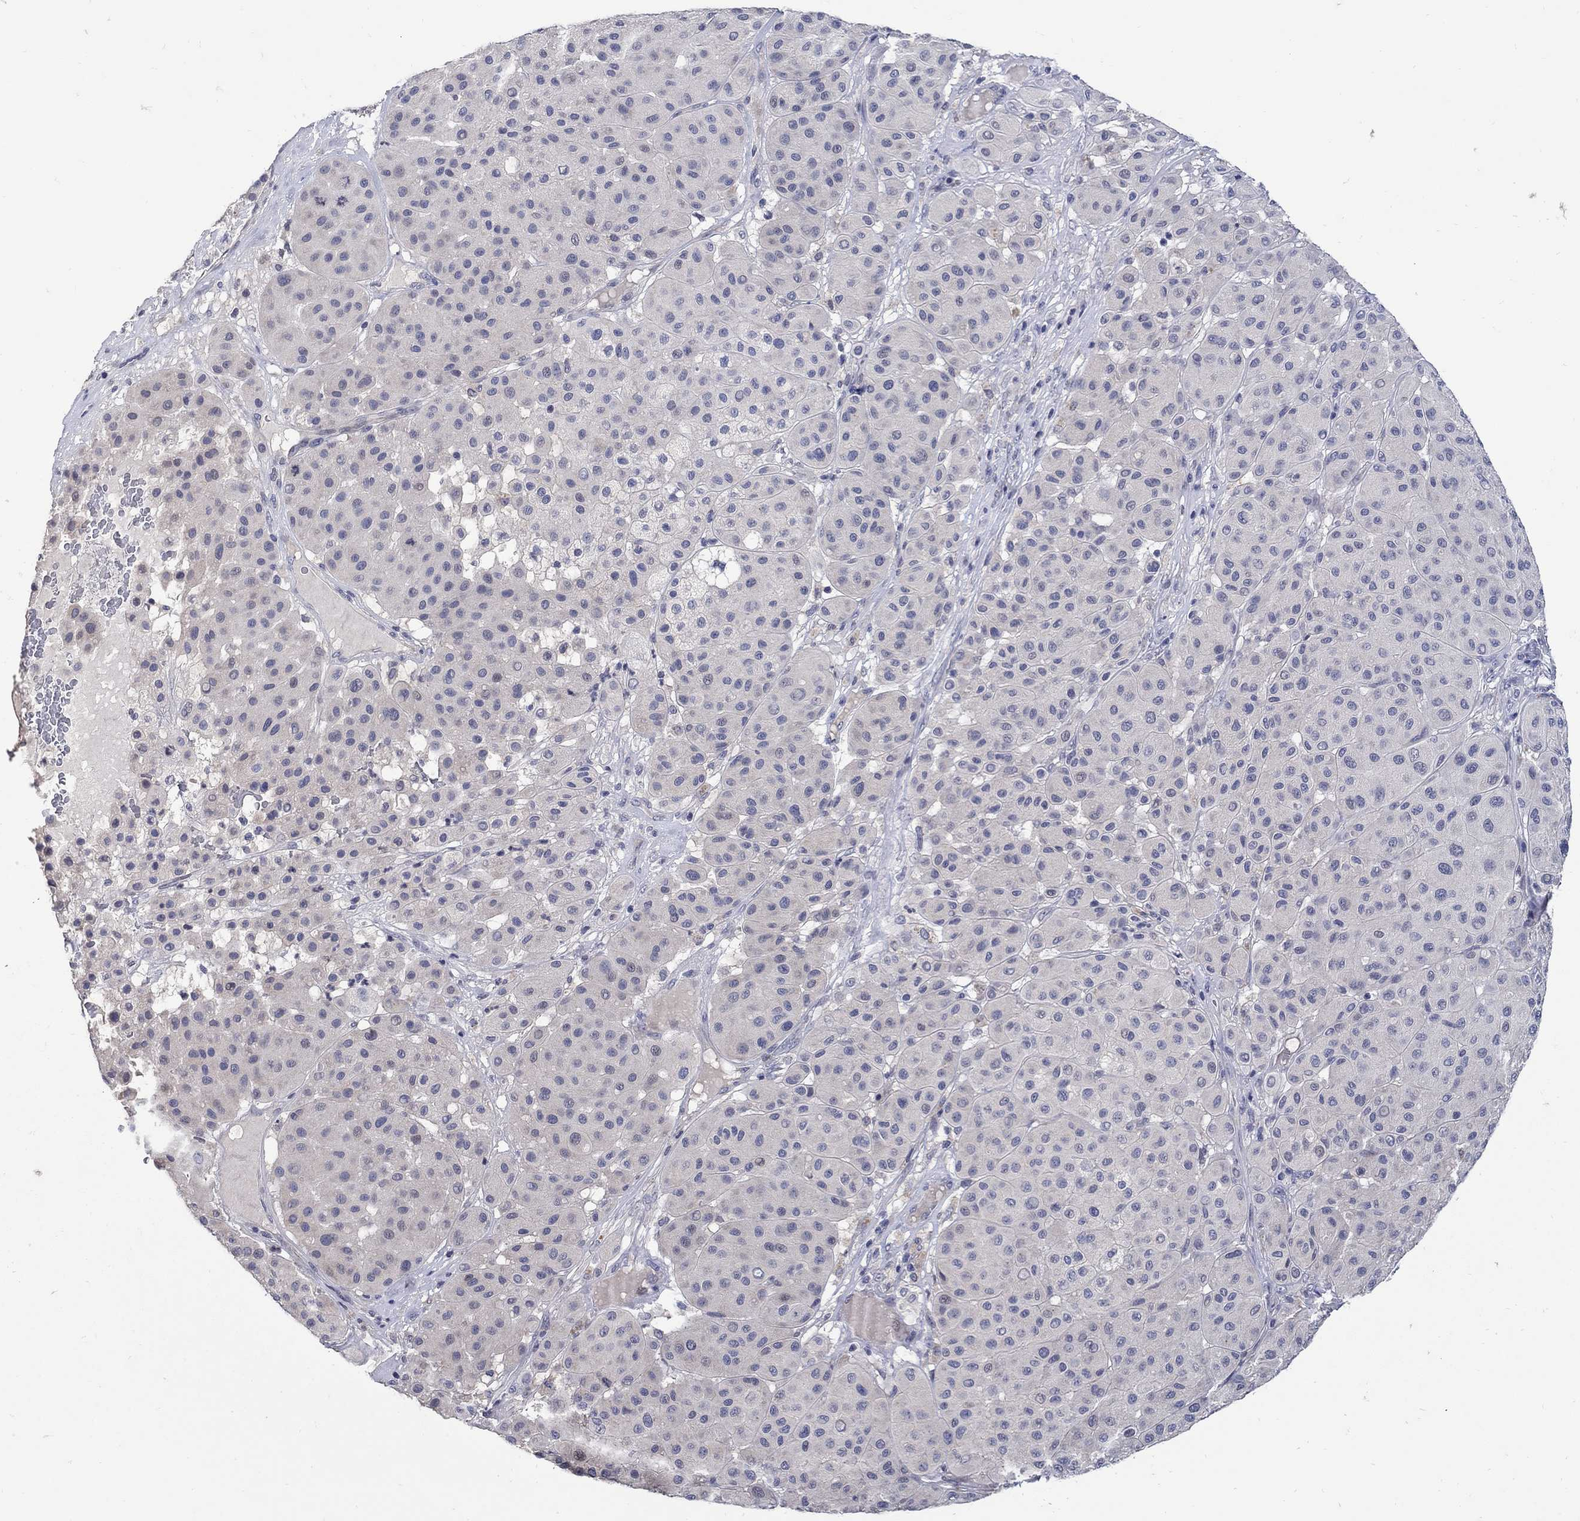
{"staining": {"intensity": "negative", "quantity": "none", "location": "none"}, "tissue": "melanoma", "cell_type": "Tumor cells", "image_type": "cancer", "snomed": [{"axis": "morphology", "description": "Malignant melanoma, Metastatic site"}, {"axis": "topography", "description": "Smooth muscle"}], "caption": "Histopathology image shows no protein staining in tumor cells of malignant melanoma (metastatic site) tissue. (Stains: DAB immunohistochemistry with hematoxylin counter stain, Microscopy: brightfield microscopy at high magnification).", "gene": "CETN1", "patient": {"sex": "male", "age": 41}}